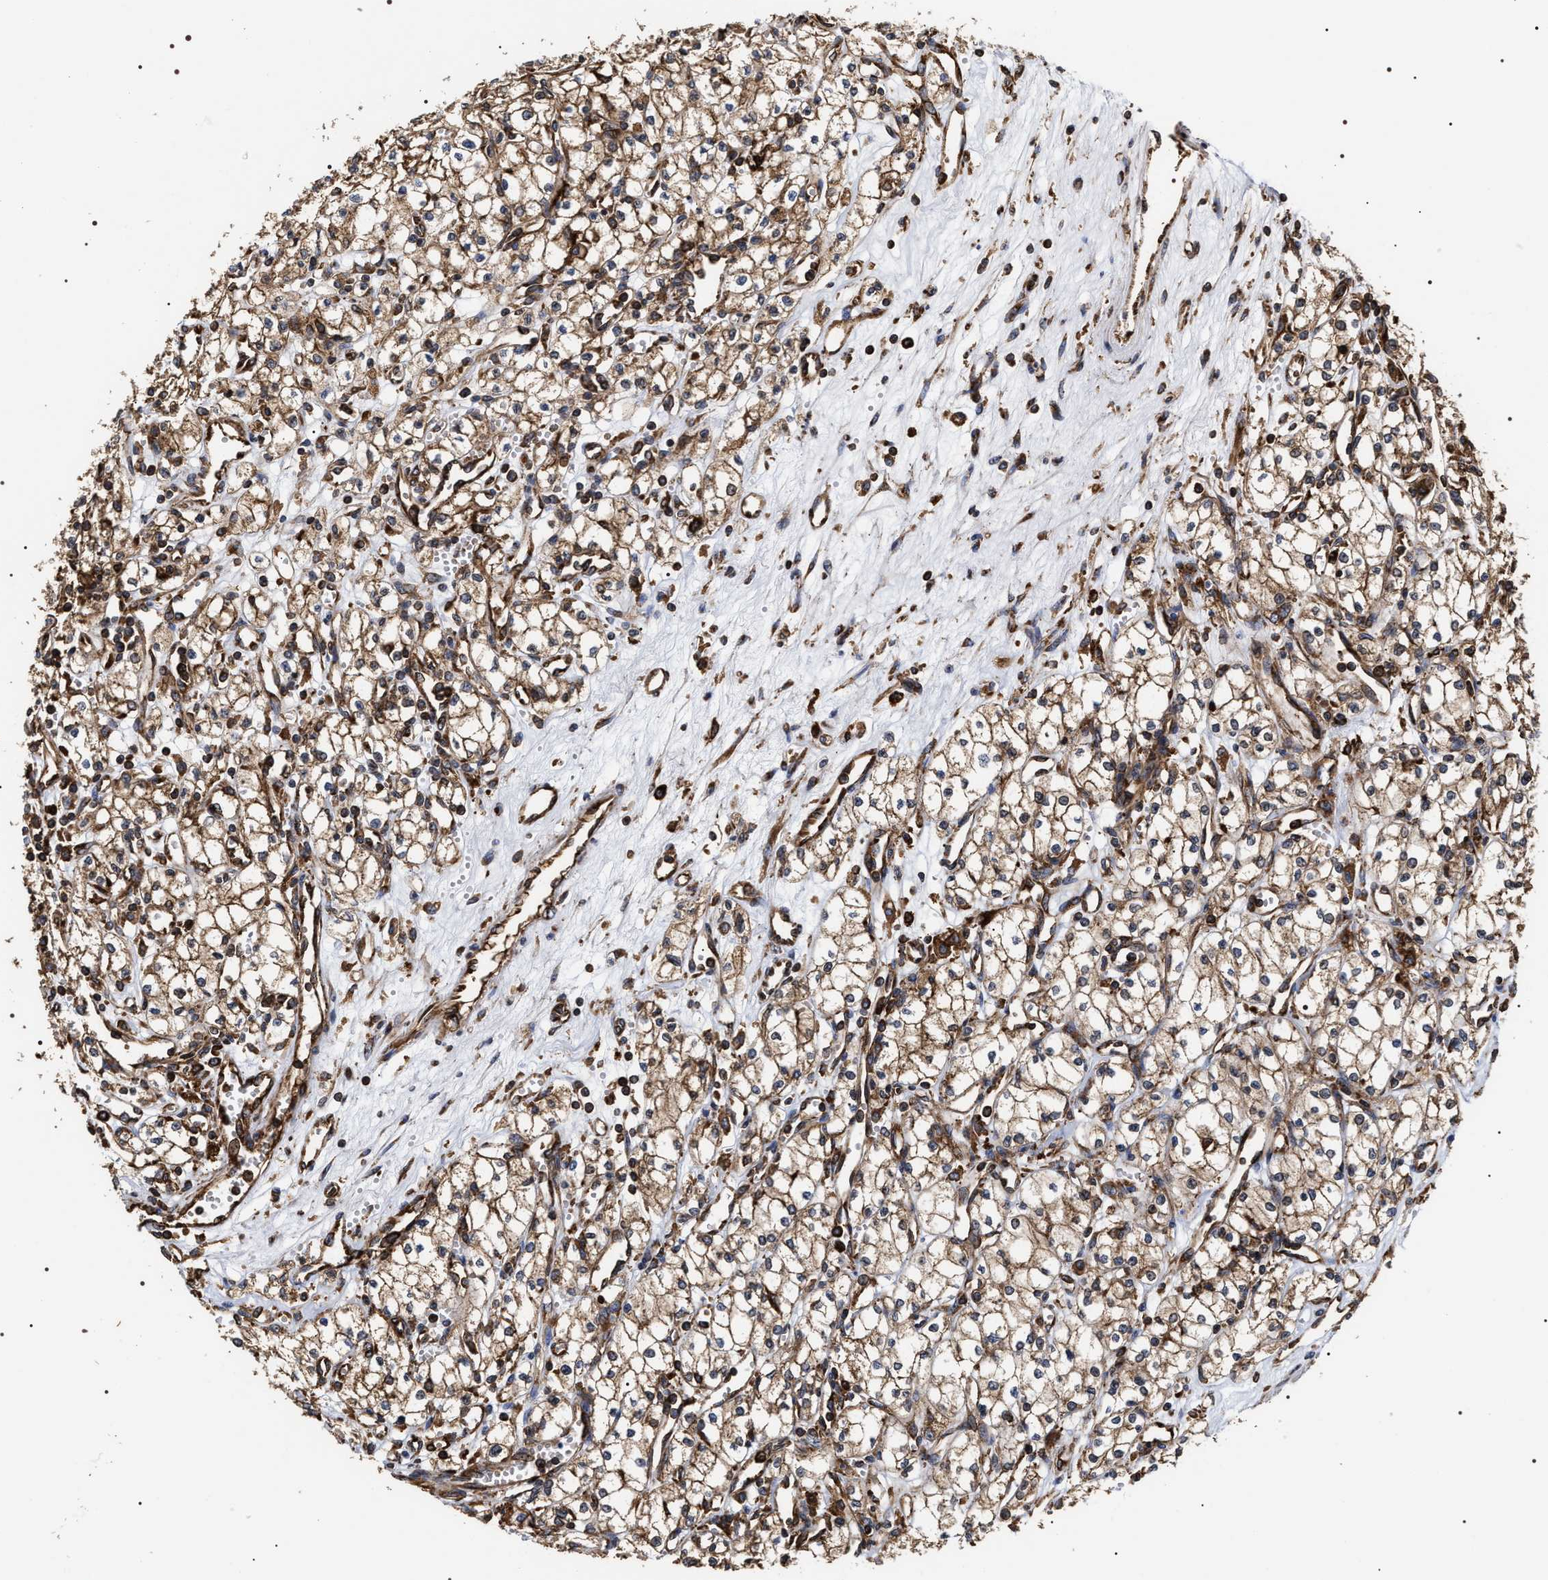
{"staining": {"intensity": "moderate", "quantity": ">75%", "location": "cytoplasmic/membranous"}, "tissue": "renal cancer", "cell_type": "Tumor cells", "image_type": "cancer", "snomed": [{"axis": "morphology", "description": "Adenocarcinoma, NOS"}, {"axis": "topography", "description": "Kidney"}], "caption": "Renal adenocarcinoma was stained to show a protein in brown. There is medium levels of moderate cytoplasmic/membranous staining in about >75% of tumor cells.", "gene": "SERBP1", "patient": {"sex": "male", "age": 59}}